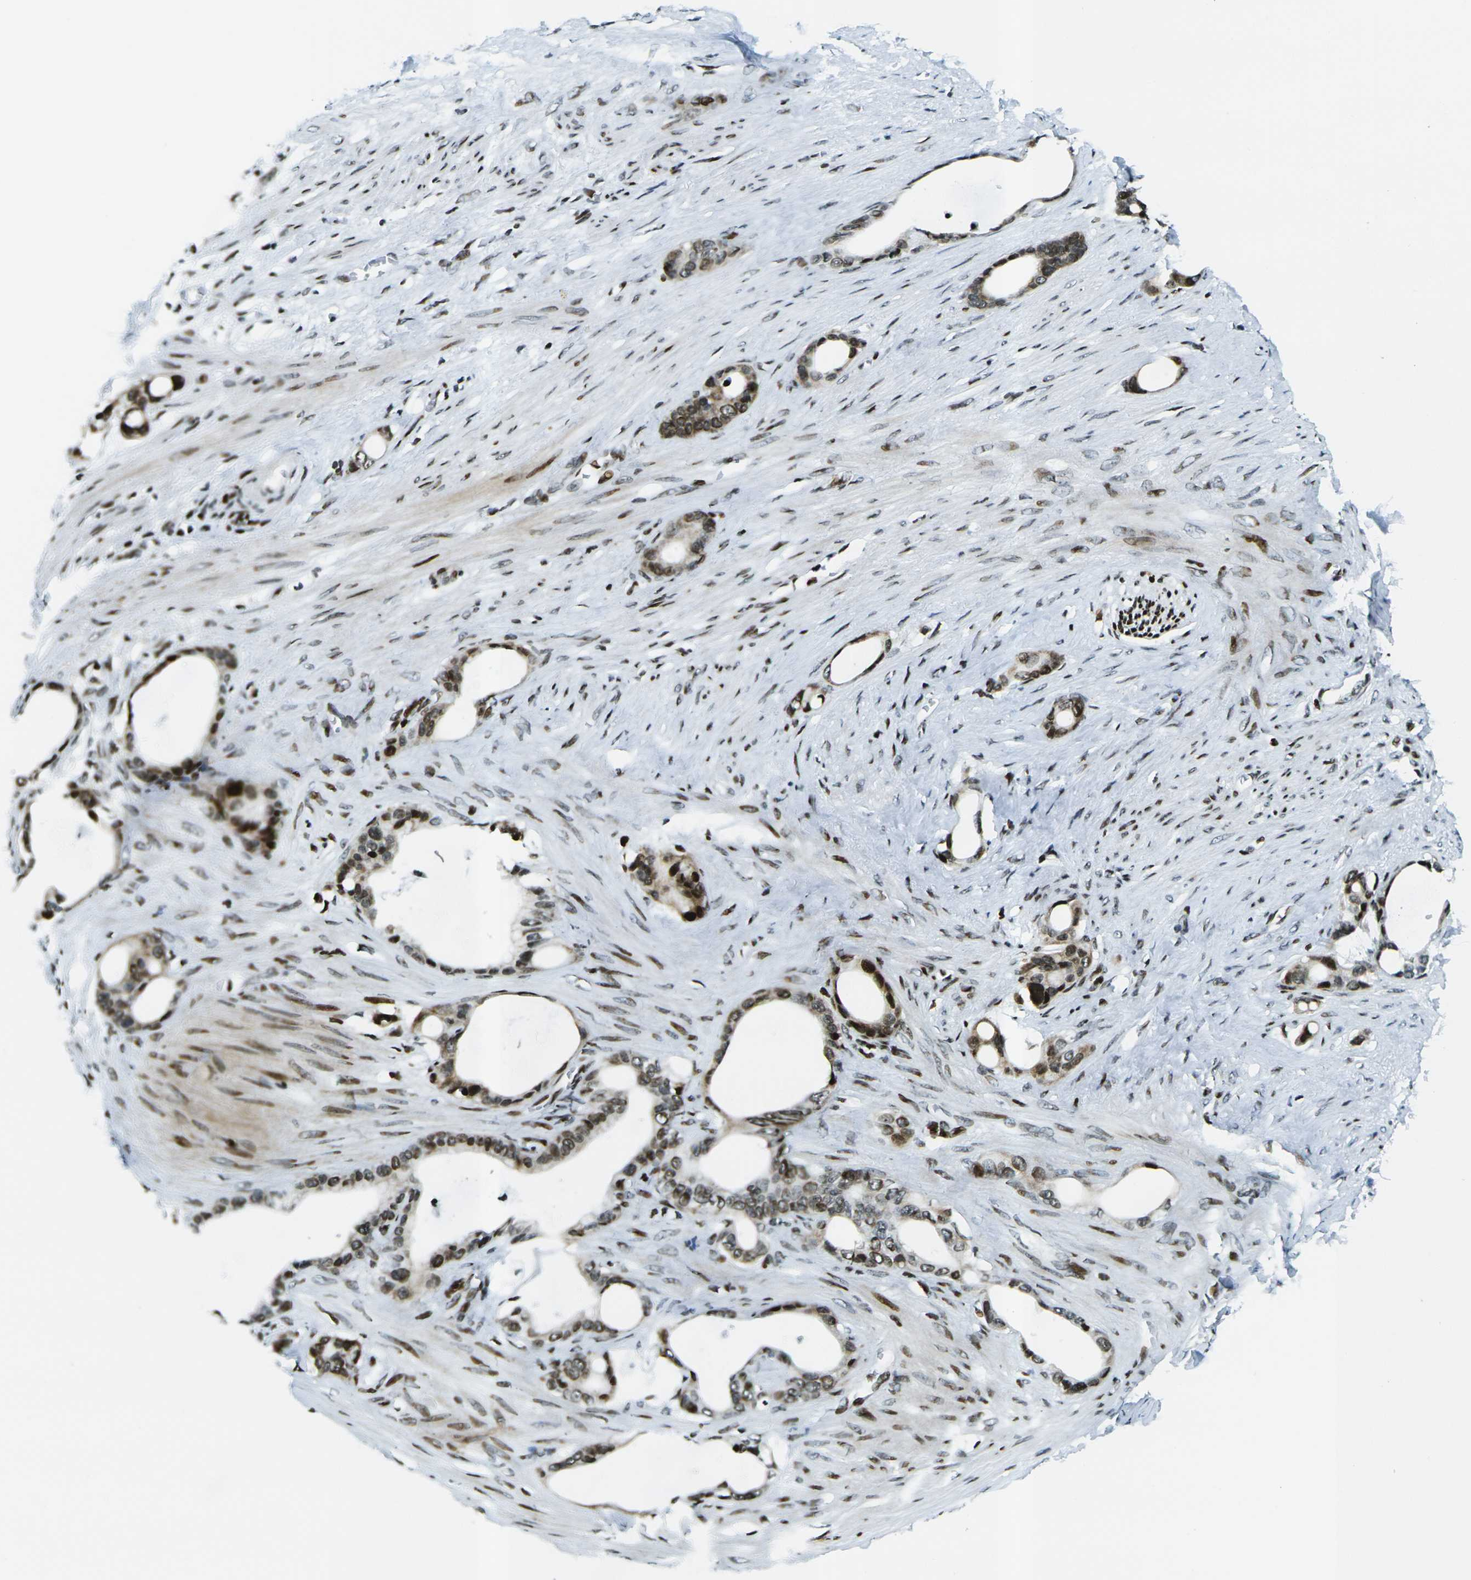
{"staining": {"intensity": "moderate", "quantity": ">75%", "location": "cytoplasmic/membranous,nuclear"}, "tissue": "stomach cancer", "cell_type": "Tumor cells", "image_type": "cancer", "snomed": [{"axis": "morphology", "description": "Adenocarcinoma, NOS"}, {"axis": "topography", "description": "Stomach"}], "caption": "High-magnification brightfield microscopy of adenocarcinoma (stomach) stained with DAB (brown) and counterstained with hematoxylin (blue). tumor cells exhibit moderate cytoplasmic/membranous and nuclear expression is appreciated in about>75% of cells.", "gene": "H3-3A", "patient": {"sex": "female", "age": 75}}